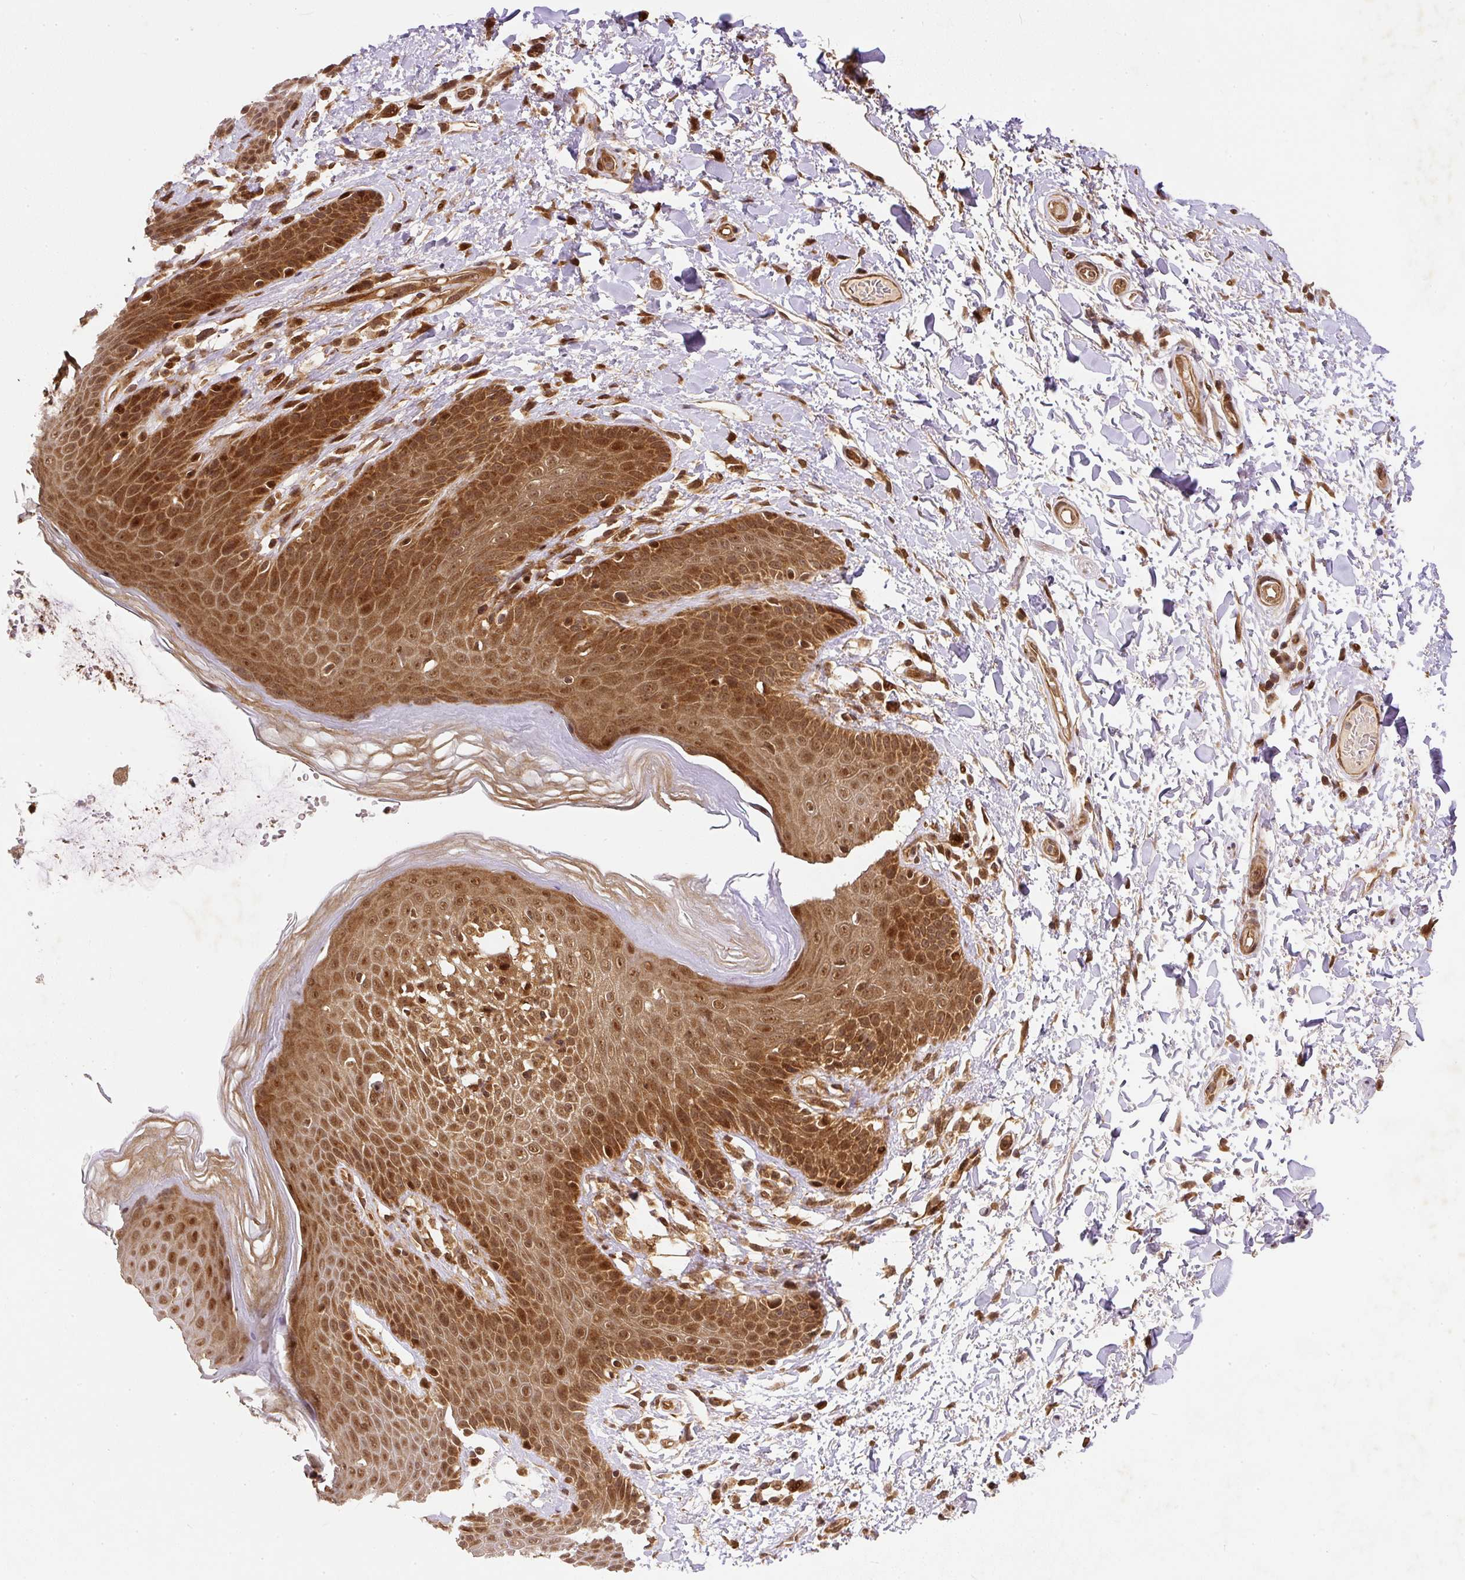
{"staining": {"intensity": "strong", "quantity": ">75%", "location": "cytoplasmic/membranous,nuclear"}, "tissue": "skin", "cell_type": "Epidermal cells", "image_type": "normal", "snomed": [{"axis": "morphology", "description": "Normal tissue, NOS"}, {"axis": "topography", "description": "Peripheral nerve tissue"}], "caption": "Unremarkable skin shows strong cytoplasmic/membranous,nuclear expression in about >75% of epidermal cells (Stains: DAB in brown, nuclei in blue, Microscopy: brightfield microscopy at high magnification)..", "gene": "PSMD1", "patient": {"sex": "male", "age": 51}}